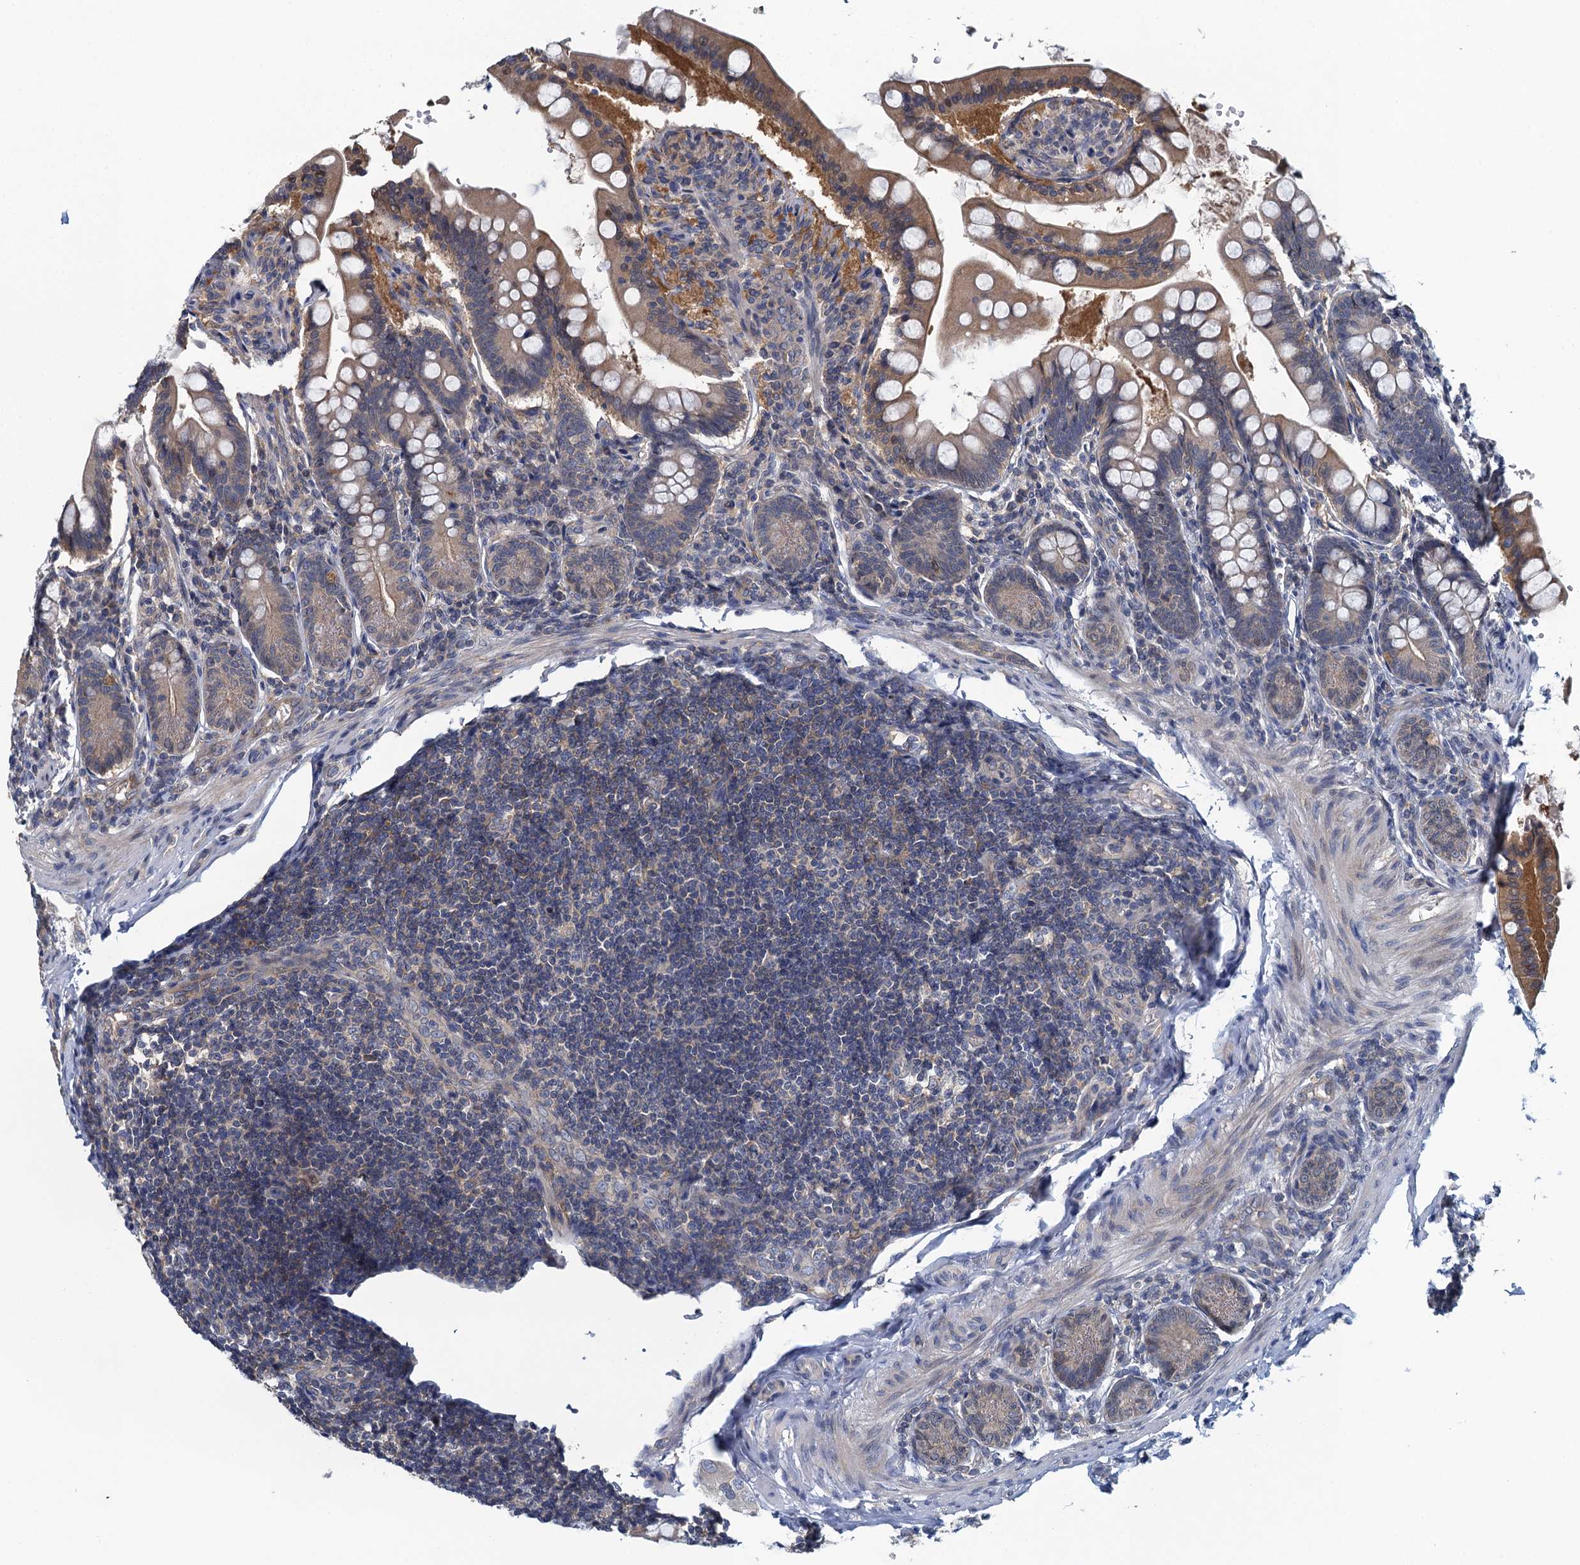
{"staining": {"intensity": "moderate", "quantity": "25%-75%", "location": "cytoplasmic/membranous"}, "tissue": "small intestine", "cell_type": "Glandular cells", "image_type": "normal", "snomed": [{"axis": "morphology", "description": "Normal tissue, NOS"}, {"axis": "topography", "description": "Small intestine"}], "caption": "Immunohistochemistry (IHC) image of unremarkable small intestine: human small intestine stained using immunohistochemistry (IHC) demonstrates medium levels of moderate protein expression localized specifically in the cytoplasmic/membranous of glandular cells, appearing as a cytoplasmic/membranous brown color.", "gene": "NCKAP1L", "patient": {"sex": "male", "age": 7}}